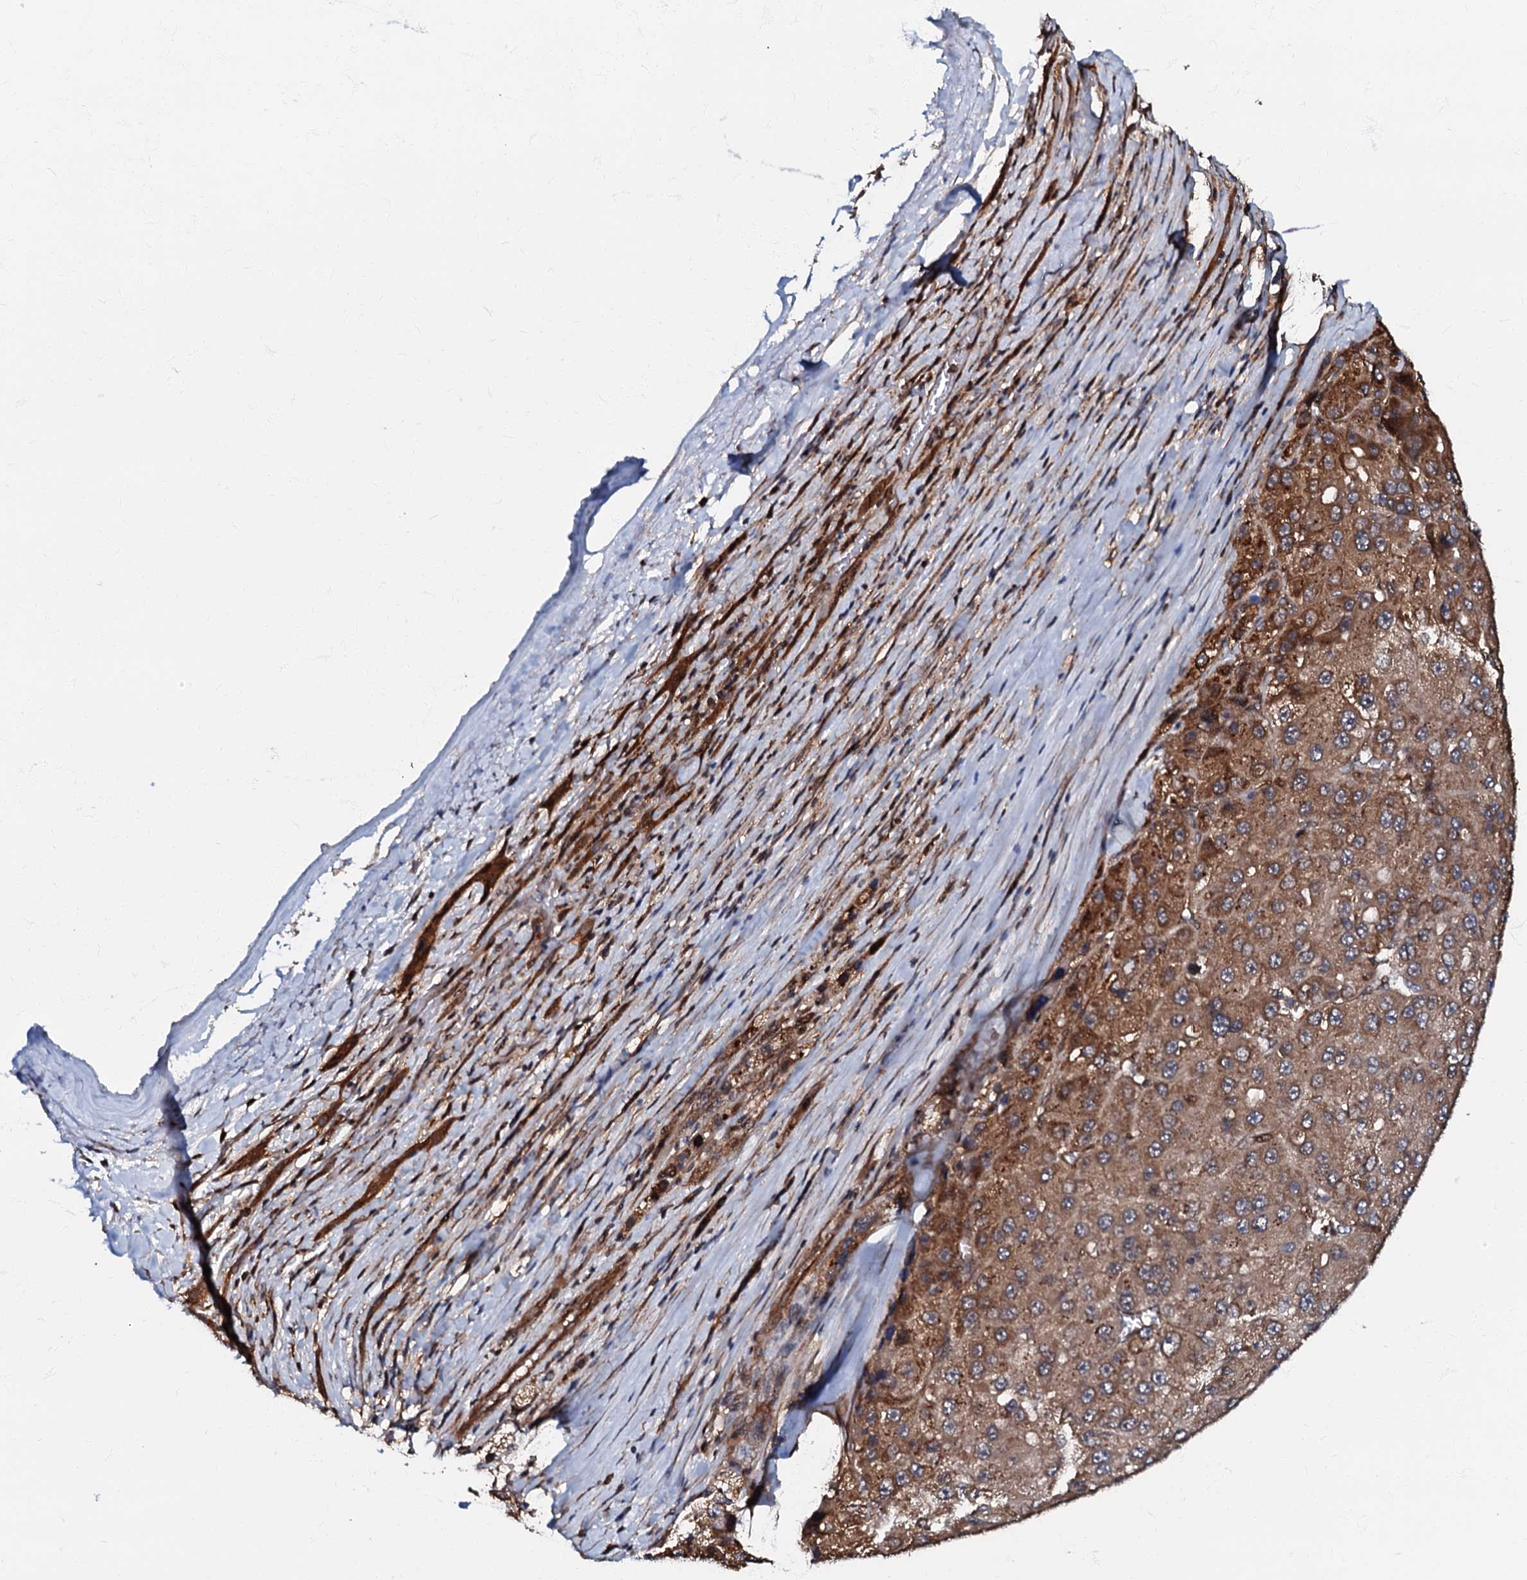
{"staining": {"intensity": "moderate", "quantity": ">75%", "location": "cytoplasmic/membranous"}, "tissue": "liver cancer", "cell_type": "Tumor cells", "image_type": "cancer", "snomed": [{"axis": "morphology", "description": "Carcinoma, Hepatocellular, NOS"}, {"axis": "topography", "description": "Liver"}], "caption": "The histopathology image displays a brown stain indicating the presence of a protein in the cytoplasmic/membranous of tumor cells in liver cancer (hepatocellular carcinoma).", "gene": "OSBP", "patient": {"sex": "female", "age": 73}}